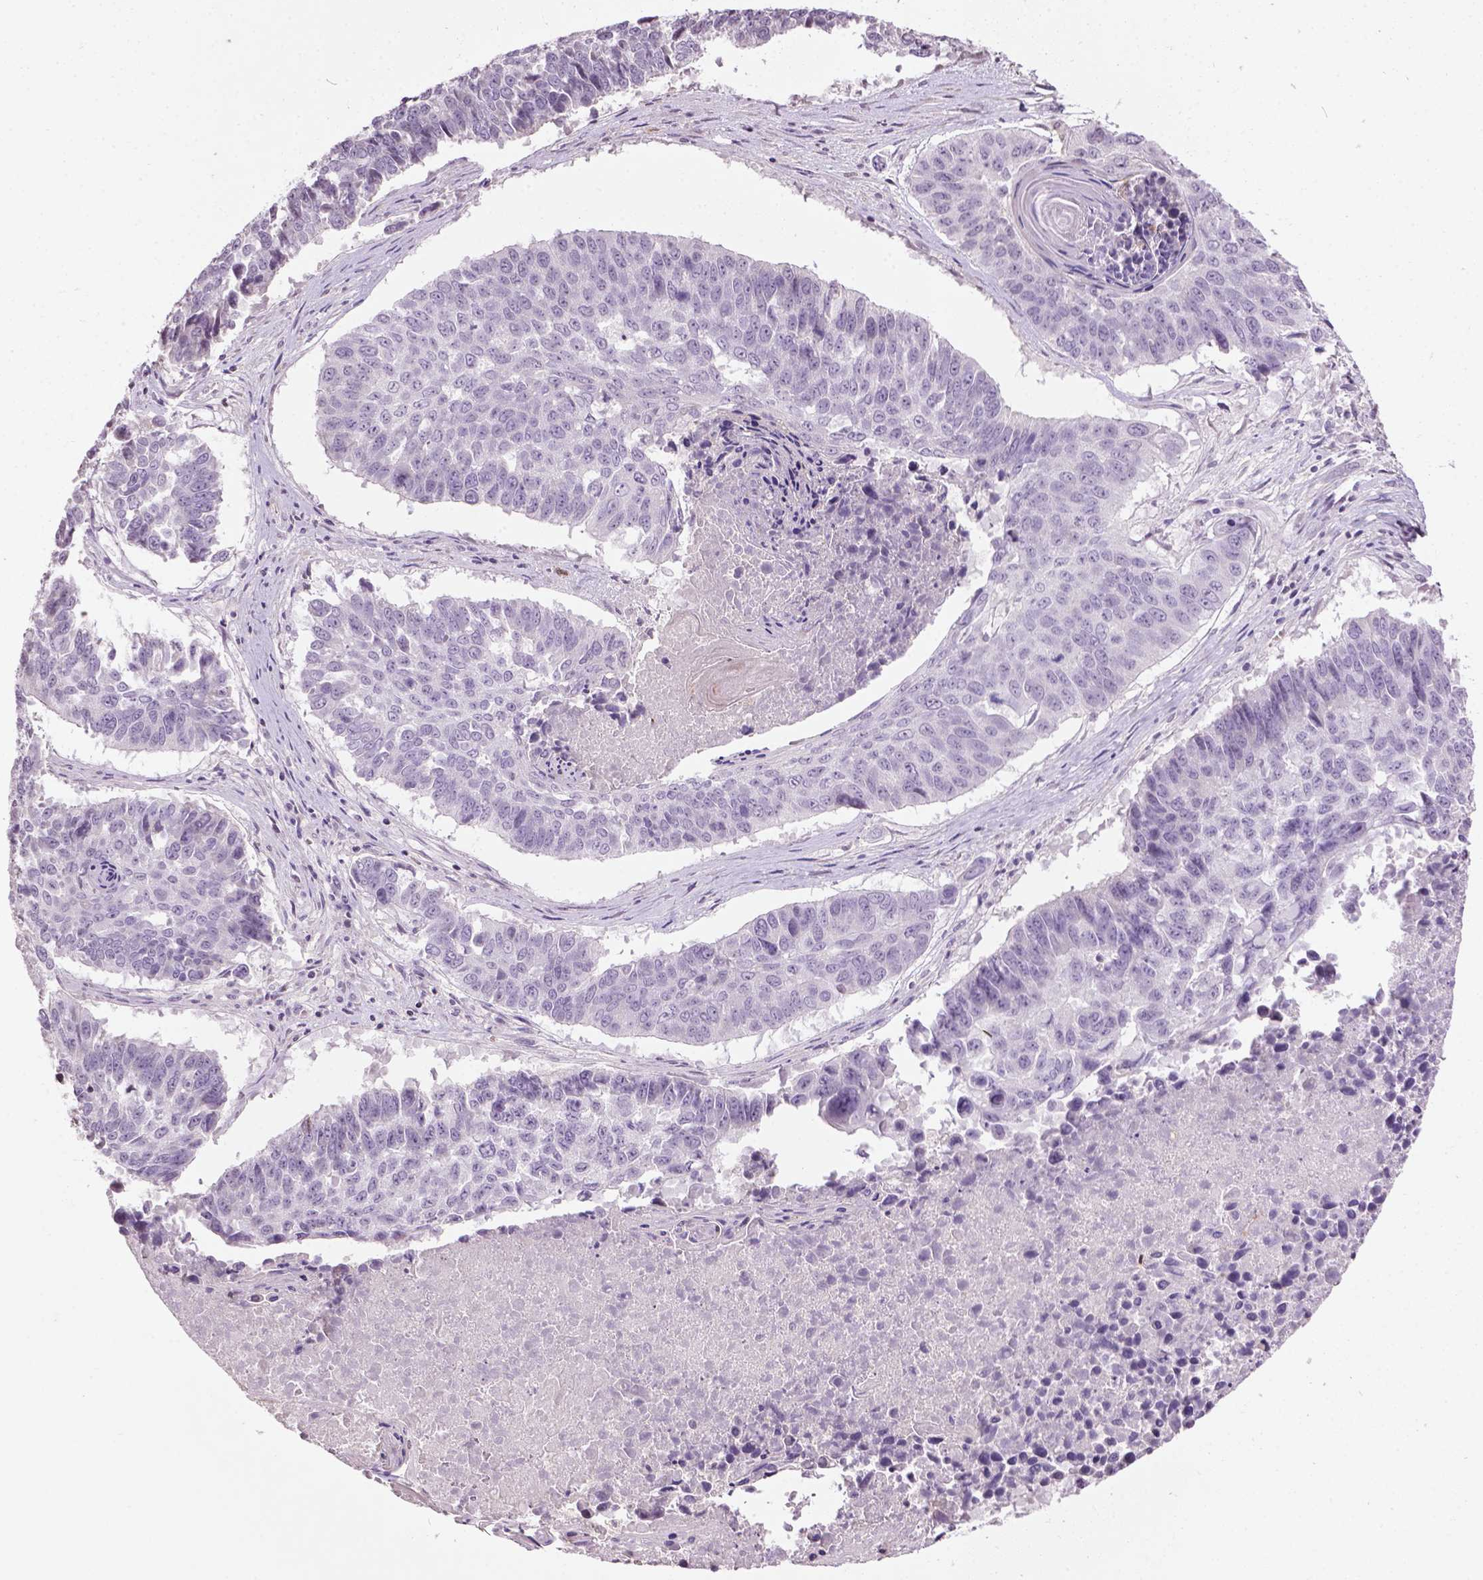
{"staining": {"intensity": "negative", "quantity": "none", "location": "none"}, "tissue": "lung cancer", "cell_type": "Tumor cells", "image_type": "cancer", "snomed": [{"axis": "morphology", "description": "Squamous cell carcinoma, NOS"}, {"axis": "topography", "description": "Lung"}], "caption": "Lung cancer was stained to show a protein in brown. There is no significant staining in tumor cells.", "gene": "NTNG2", "patient": {"sex": "male", "age": 73}}